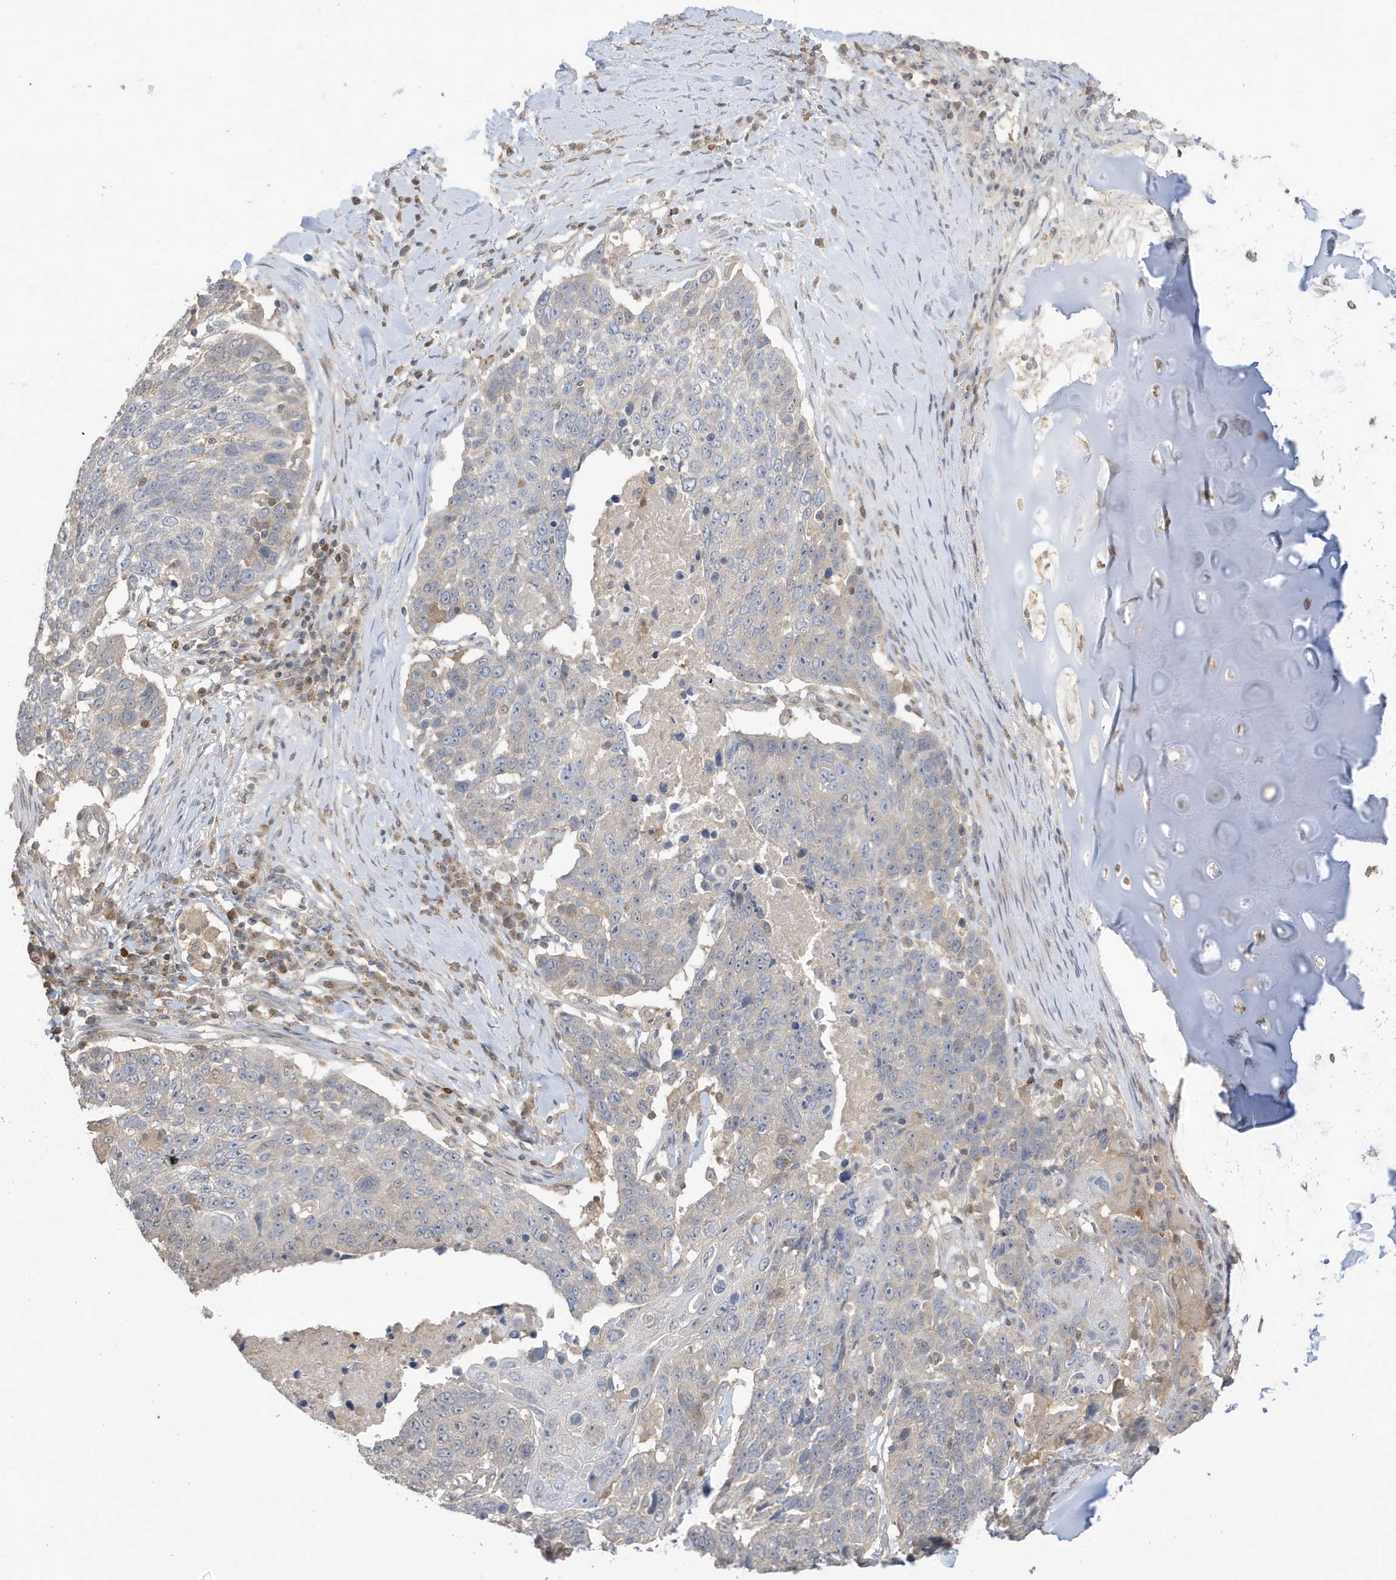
{"staining": {"intensity": "negative", "quantity": "none", "location": "none"}, "tissue": "lung cancer", "cell_type": "Tumor cells", "image_type": "cancer", "snomed": [{"axis": "morphology", "description": "Squamous cell carcinoma, NOS"}, {"axis": "topography", "description": "Lung"}], "caption": "Protein analysis of lung cancer displays no significant expression in tumor cells. Brightfield microscopy of IHC stained with DAB (brown) and hematoxylin (blue), captured at high magnification.", "gene": "TAB3", "patient": {"sex": "male", "age": 66}}